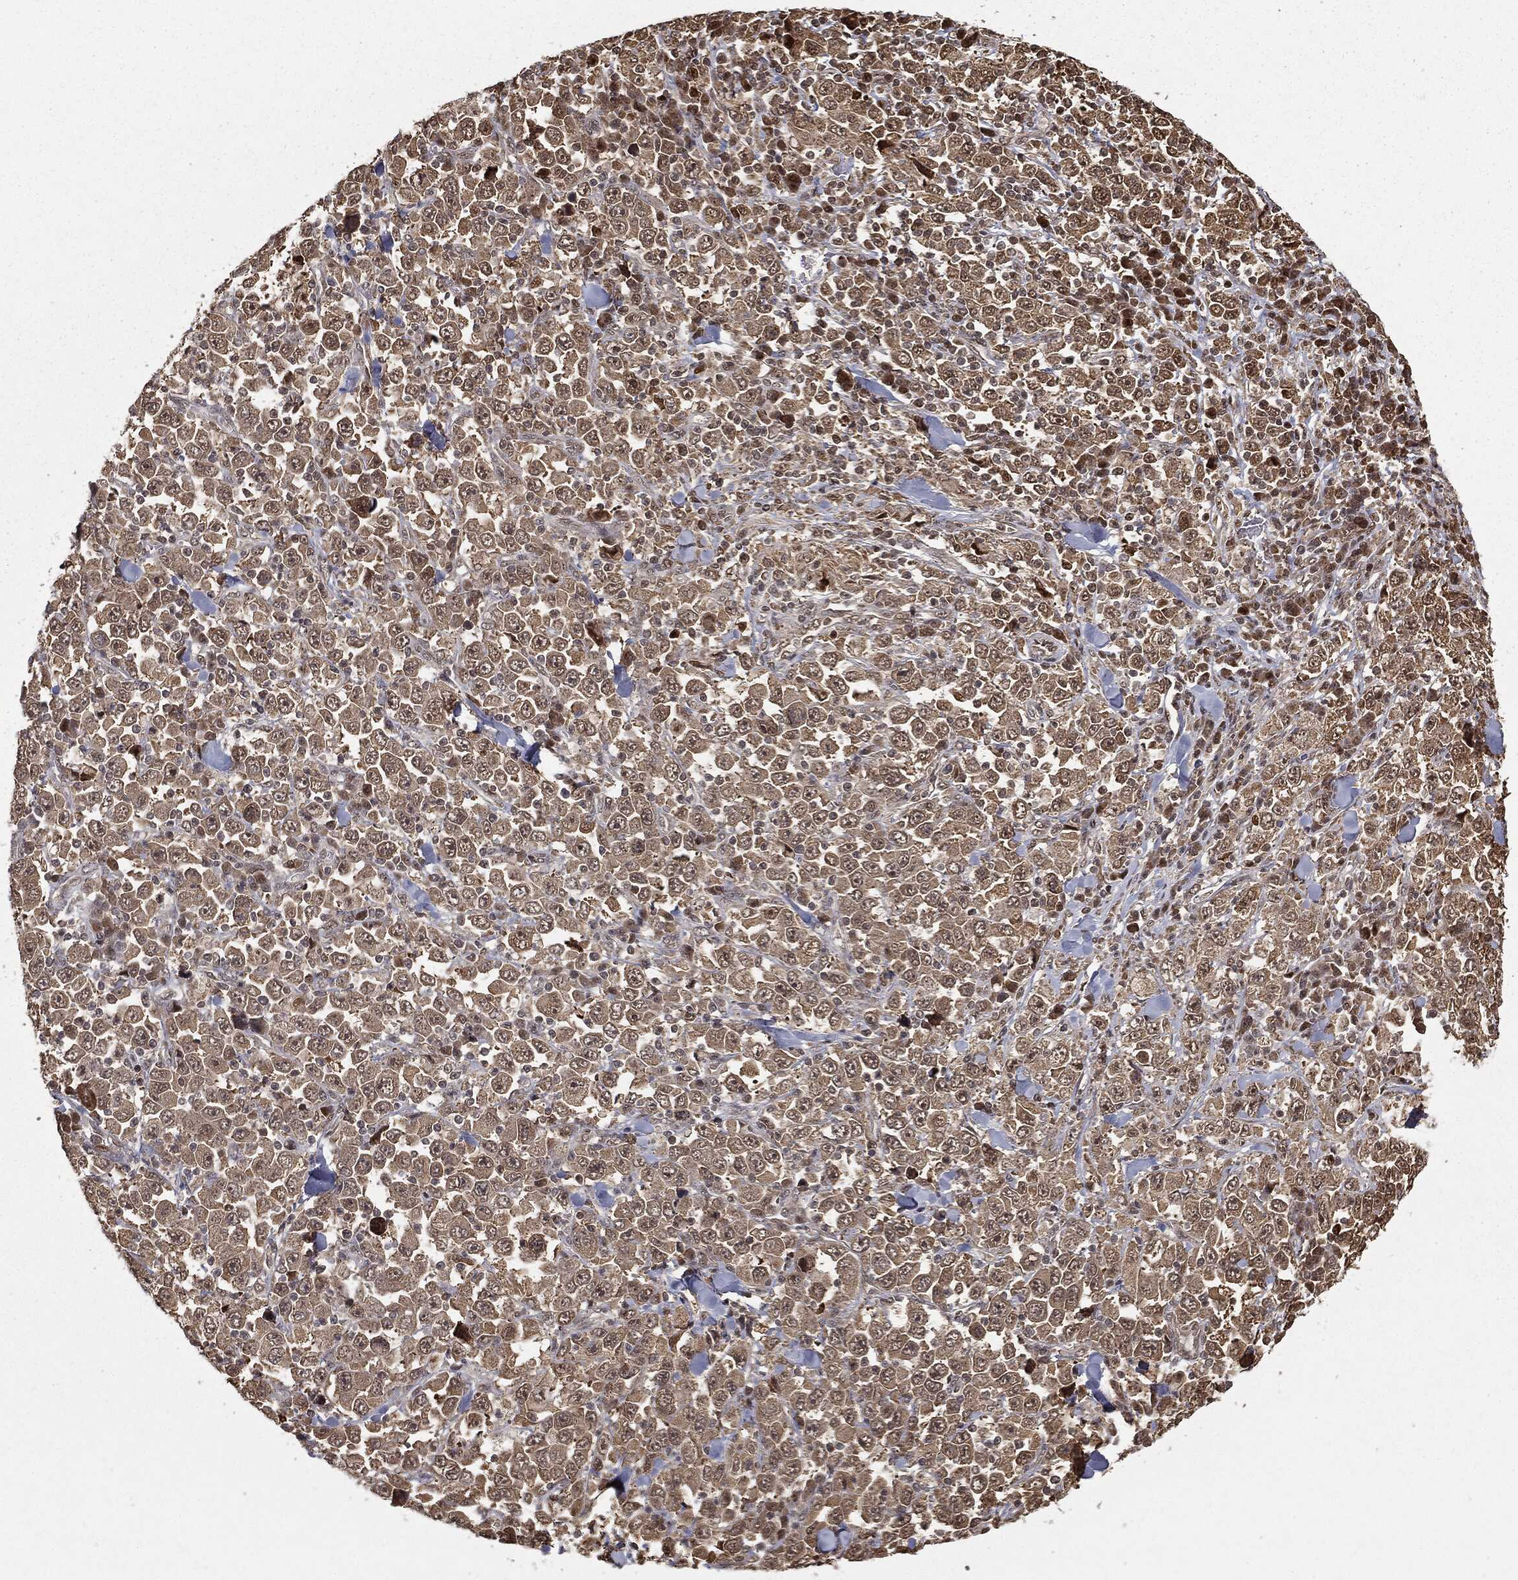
{"staining": {"intensity": "moderate", "quantity": ">75%", "location": "cytoplasmic/membranous"}, "tissue": "stomach cancer", "cell_type": "Tumor cells", "image_type": "cancer", "snomed": [{"axis": "morphology", "description": "Normal tissue, NOS"}, {"axis": "morphology", "description": "Adenocarcinoma, NOS"}, {"axis": "topography", "description": "Stomach, upper"}, {"axis": "topography", "description": "Stomach"}], "caption": "There is medium levels of moderate cytoplasmic/membranous expression in tumor cells of stomach cancer (adenocarcinoma), as demonstrated by immunohistochemical staining (brown color).", "gene": "ZNHIT6", "patient": {"sex": "male", "age": 59}}